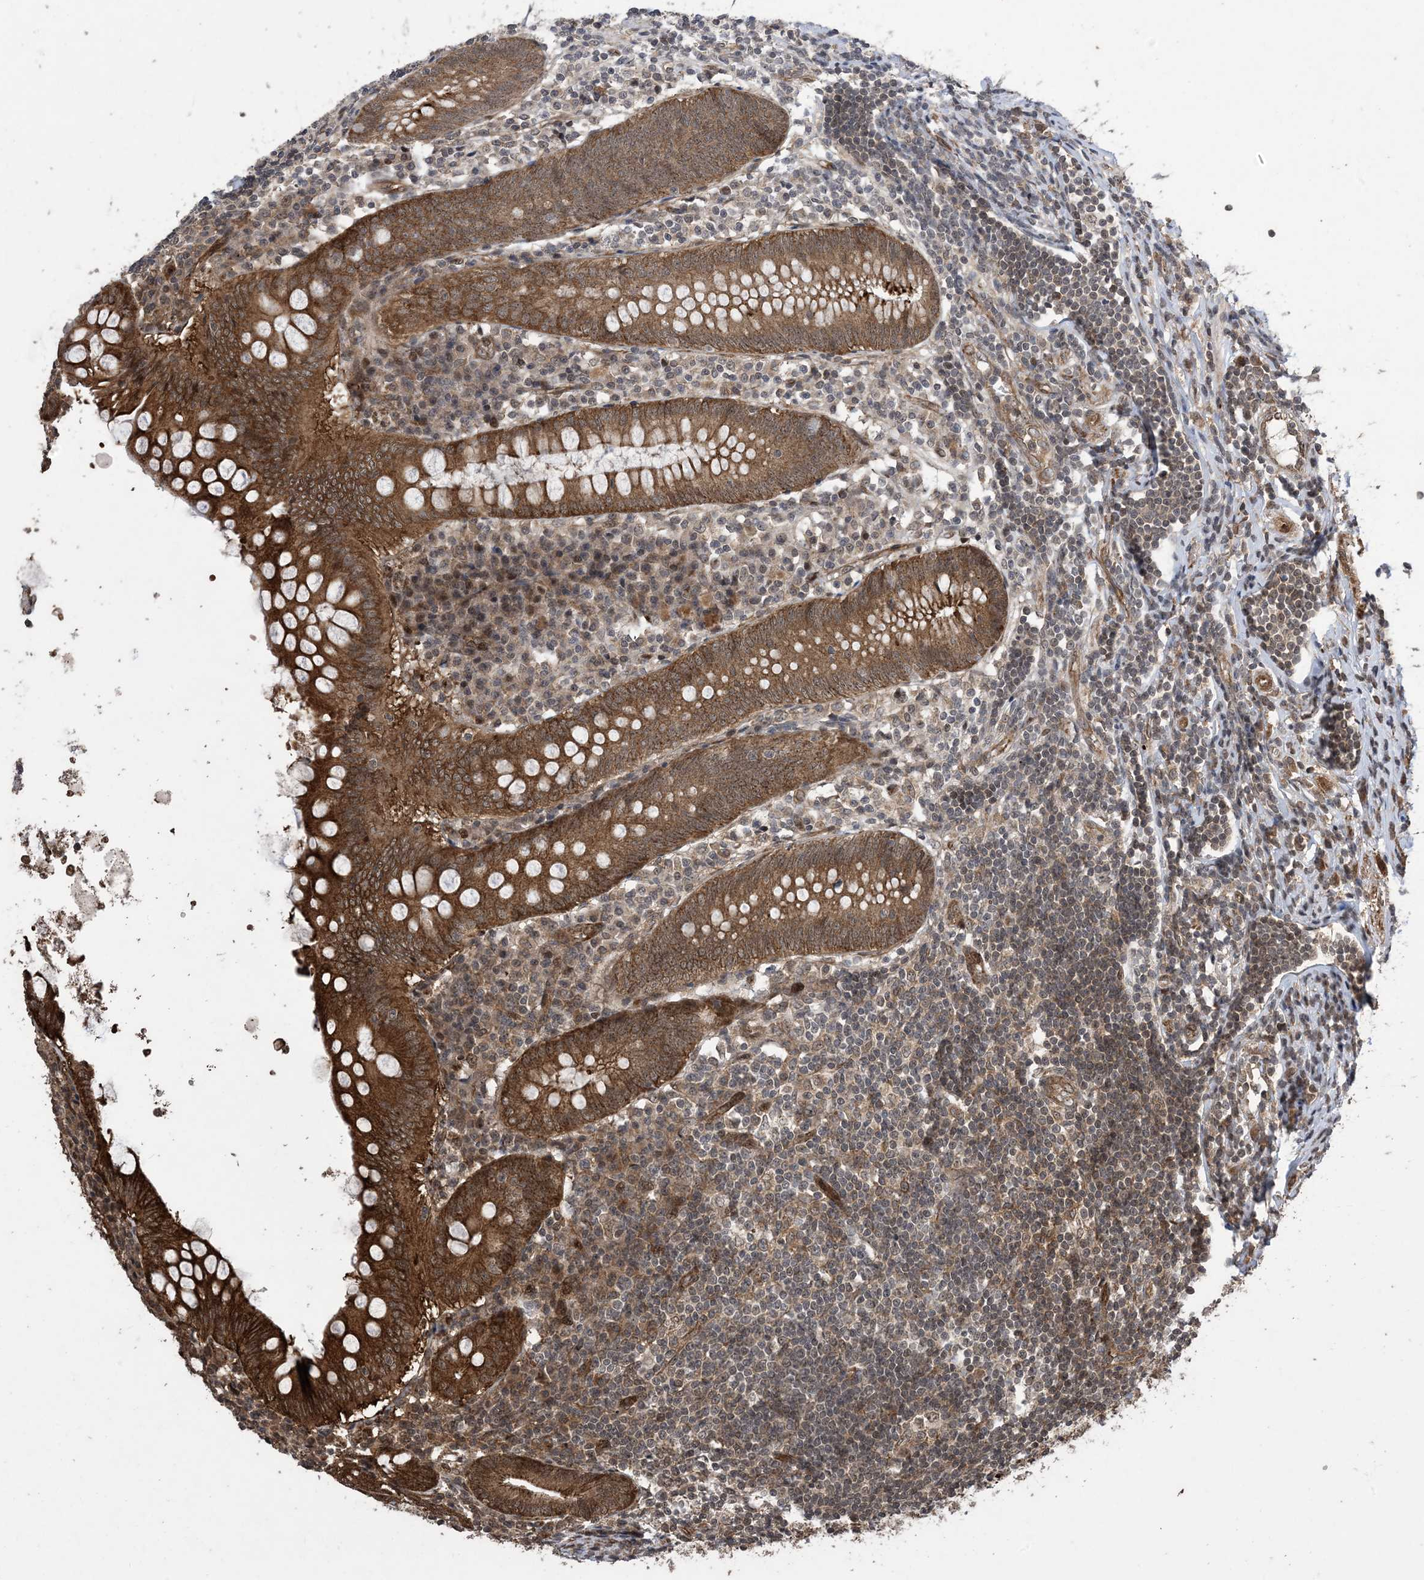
{"staining": {"intensity": "strong", "quantity": ">75%", "location": "cytoplasmic/membranous"}, "tissue": "appendix", "cell_type": "Glandular cells", "image_type": "normal", "snomed": [{"axis": "morphology", "description": "Normal tissue, NOS"}, {"axis": "topography", "description": "Appendix"}], "caption": "Unremarkable appendix was stained to show a protein in brown. There is high levels of strong cytoplasmic/membranous positivity in about >75% of glandular cells. The staining was performed using DAB (3,3'-diaminobenzidine) to visualize the protein expression in brown, while the nuclei were stained in blue with hematoxylin (Magnification: 20x).", "gene": "ZNF511", "patient": {"sex": "female", "age": 54}}